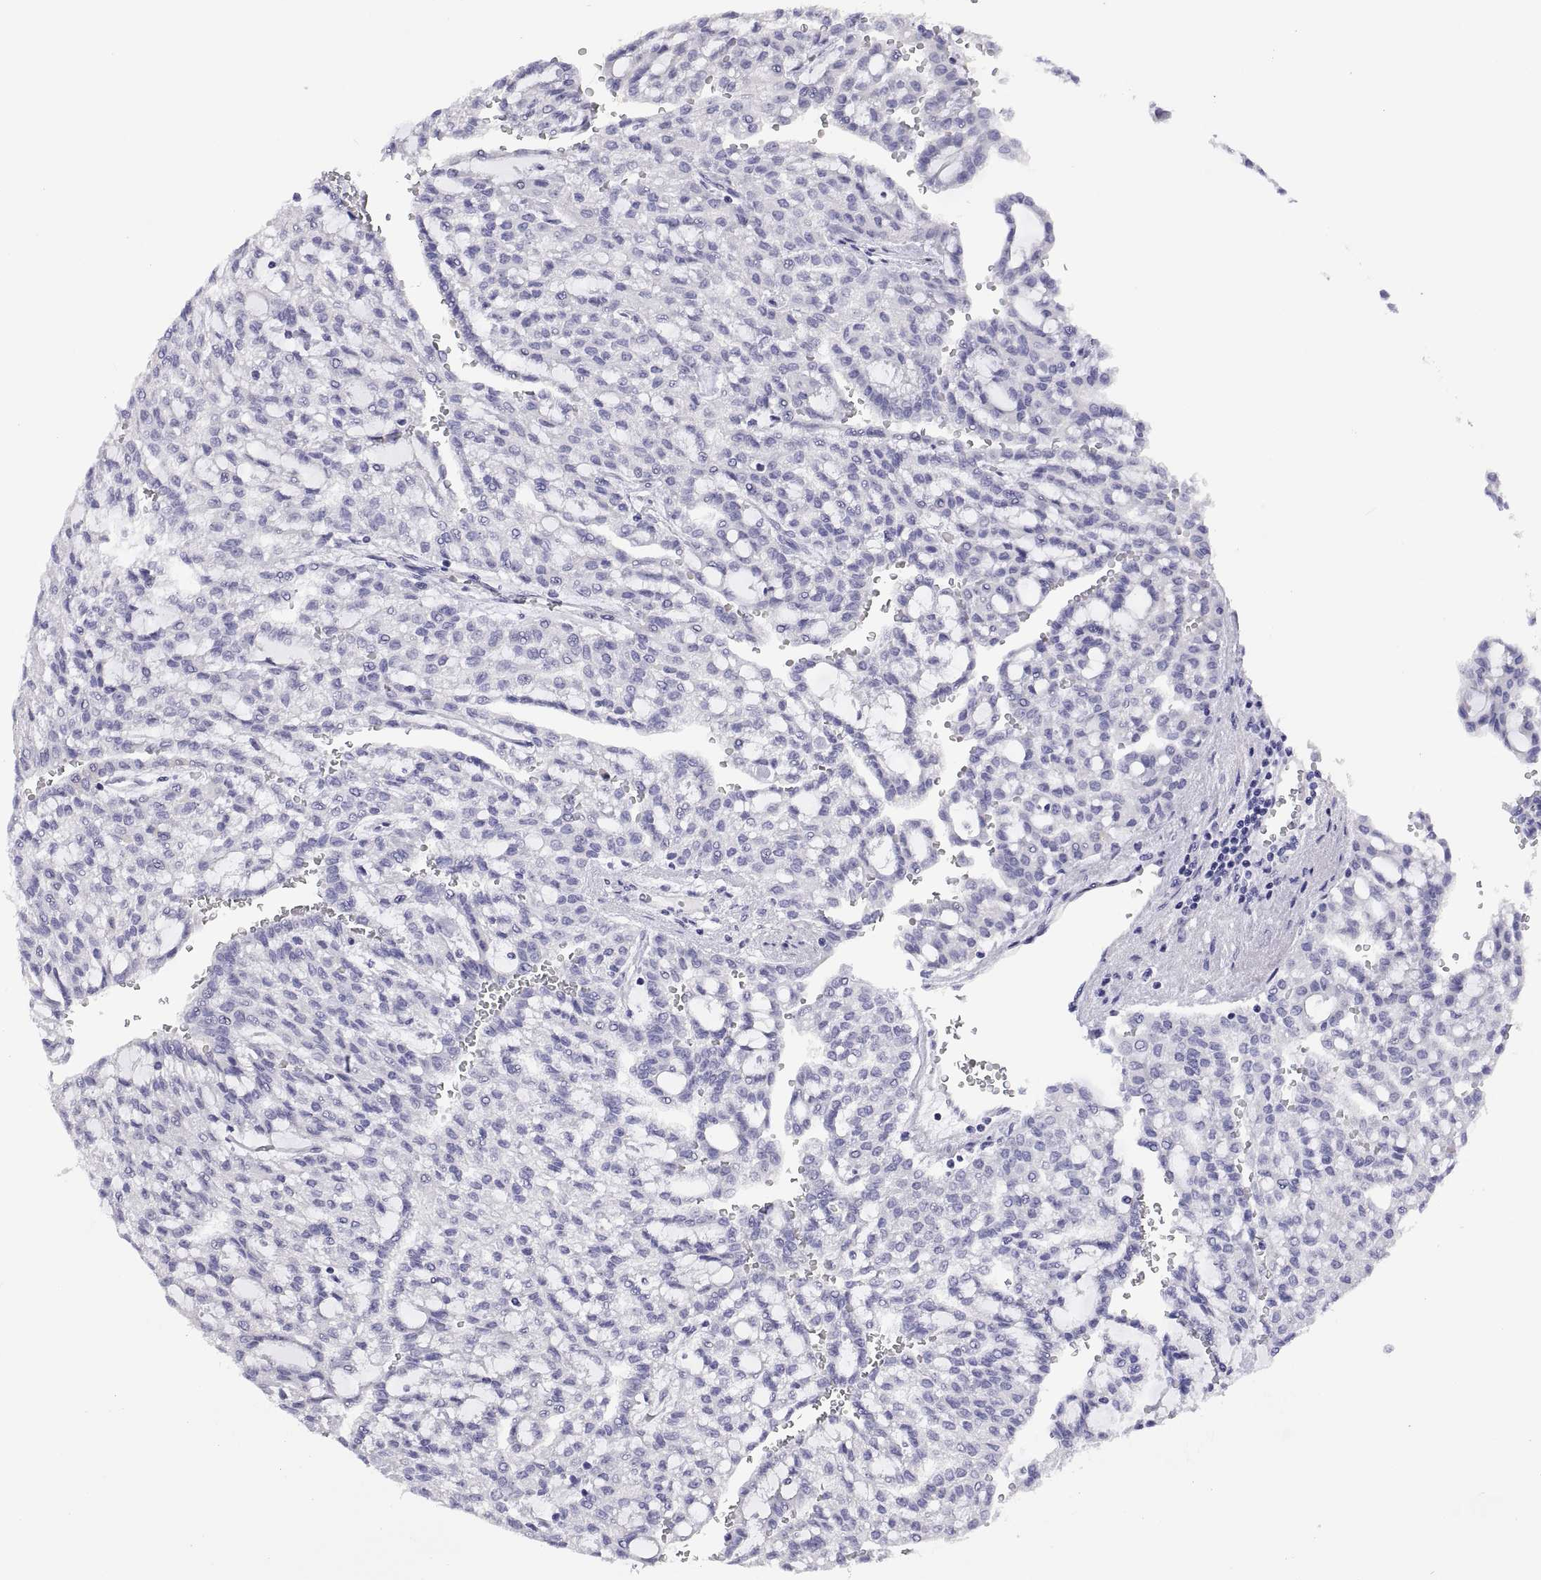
{"staining": {"intensity": "negative", "quantity": "none", "location": "none"}, "tissue": "renal cancer", "cell_type": "Tumor cells", "image_type": "cancer", "snomed": [{"axis": "morphology", "description": "Adenocarcinoma, NOS"}, {"axis": "topography", "description": "Kidney"}], "caption": "There is no significant staining in tumor cells of adenocarcinoma (renal). (DAB immunohistochemistry, high magnification).", "gene": "VSX2", "patient": {"sex": "male", "age": 63}}